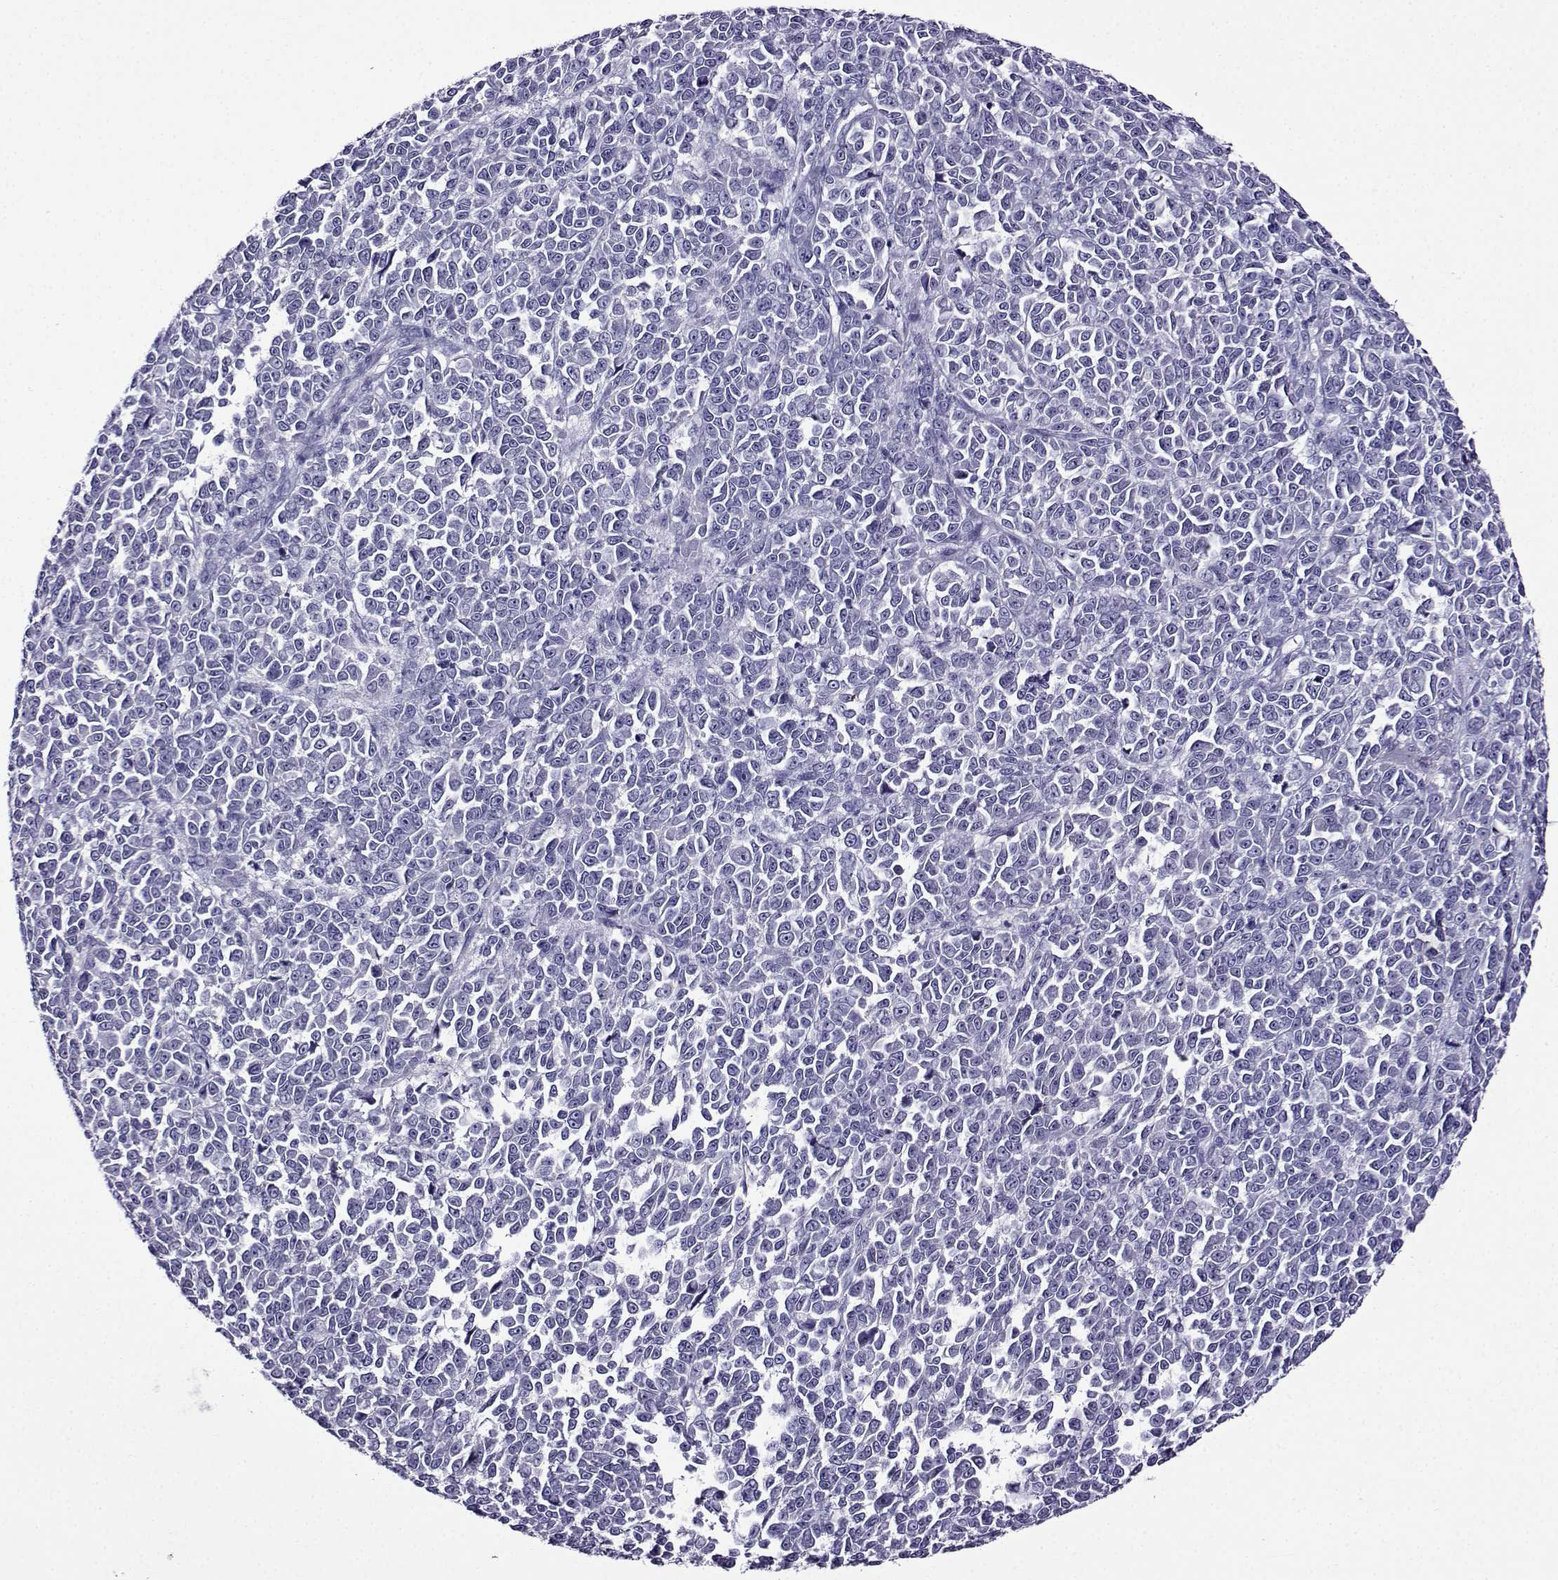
{"staining": {"intensity": "negative", "quantity": "none", "location": "none"}, "tissue": "melanoma", "cell_type": "Tumor cells", "image_type": "cancer", "snomed": [{"axis": "morphology", "description": "Malignant melanoma, NOS"}, {"axis": "topography", "description": "Skin"}], "caption": "Histopathology image shows no protein expression in tumor cells of melanoma tissue.", "gene": "TMEM266", "patient": {"sex": "female", "age": 95}}